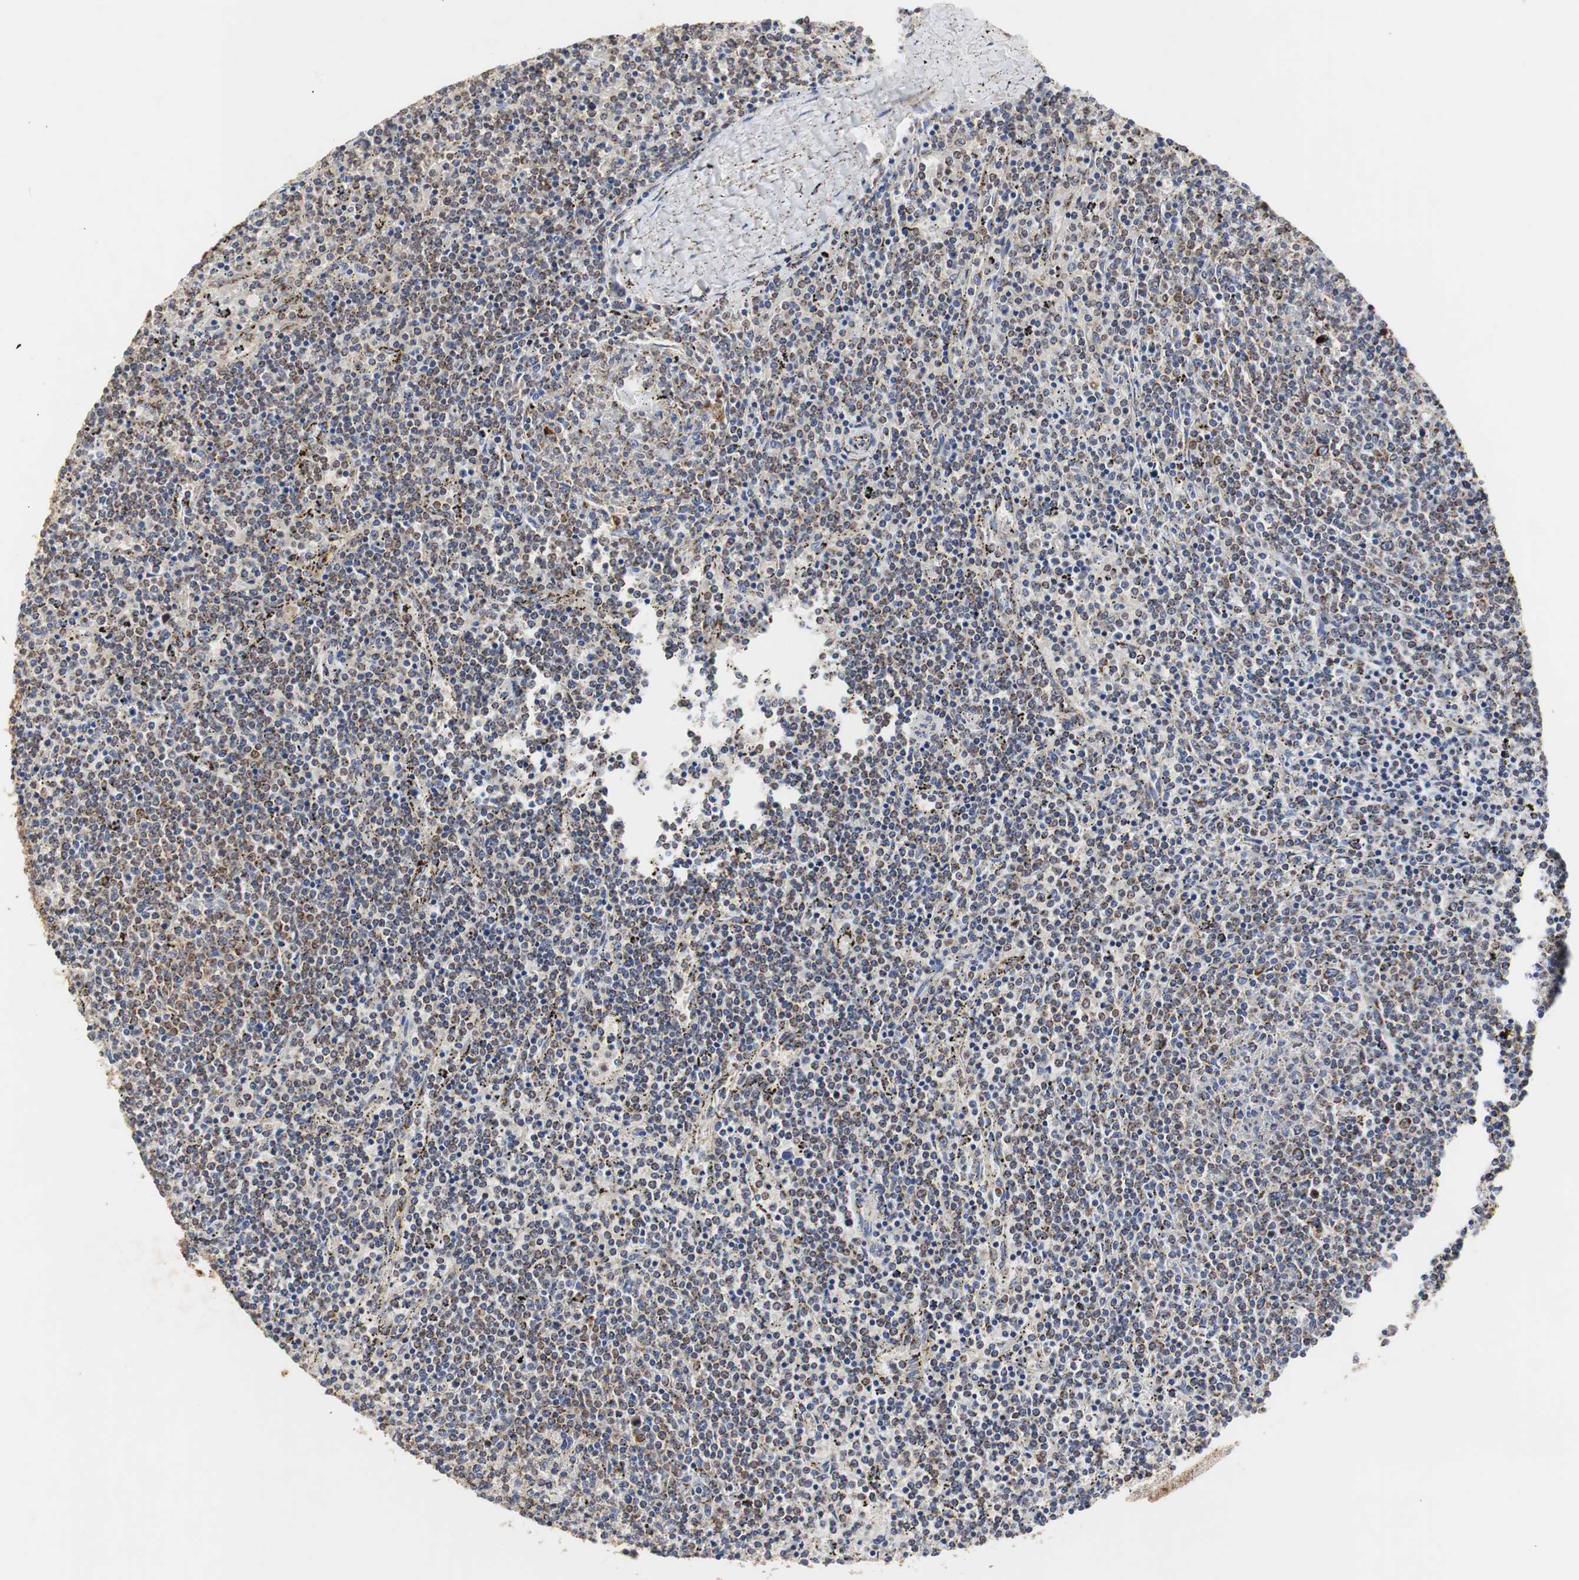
{"staining": {"intensity": "strong", "quantity": "25%-75%", "location": "cytoplasmic/membranous"}, "tissue": "lymphoma", "cell_type": "Tumor cells", "image_type": "cancer", "snomed": [{"axis": "morphology", "description": "Malignant lymphoma, non-Hodgkin's type, Low grade"}, {"axis": "topography", "description": "Spleen"}], "caption": "This is an image of IHC staining of malignant lymphoma, non-Hodgkin's type (low-grade), which shows strong staining in the cytoplasmic/membranous of tumor cells.", "gene": "HSD17B10", "patient": {"sex": "female", "age": 50}}